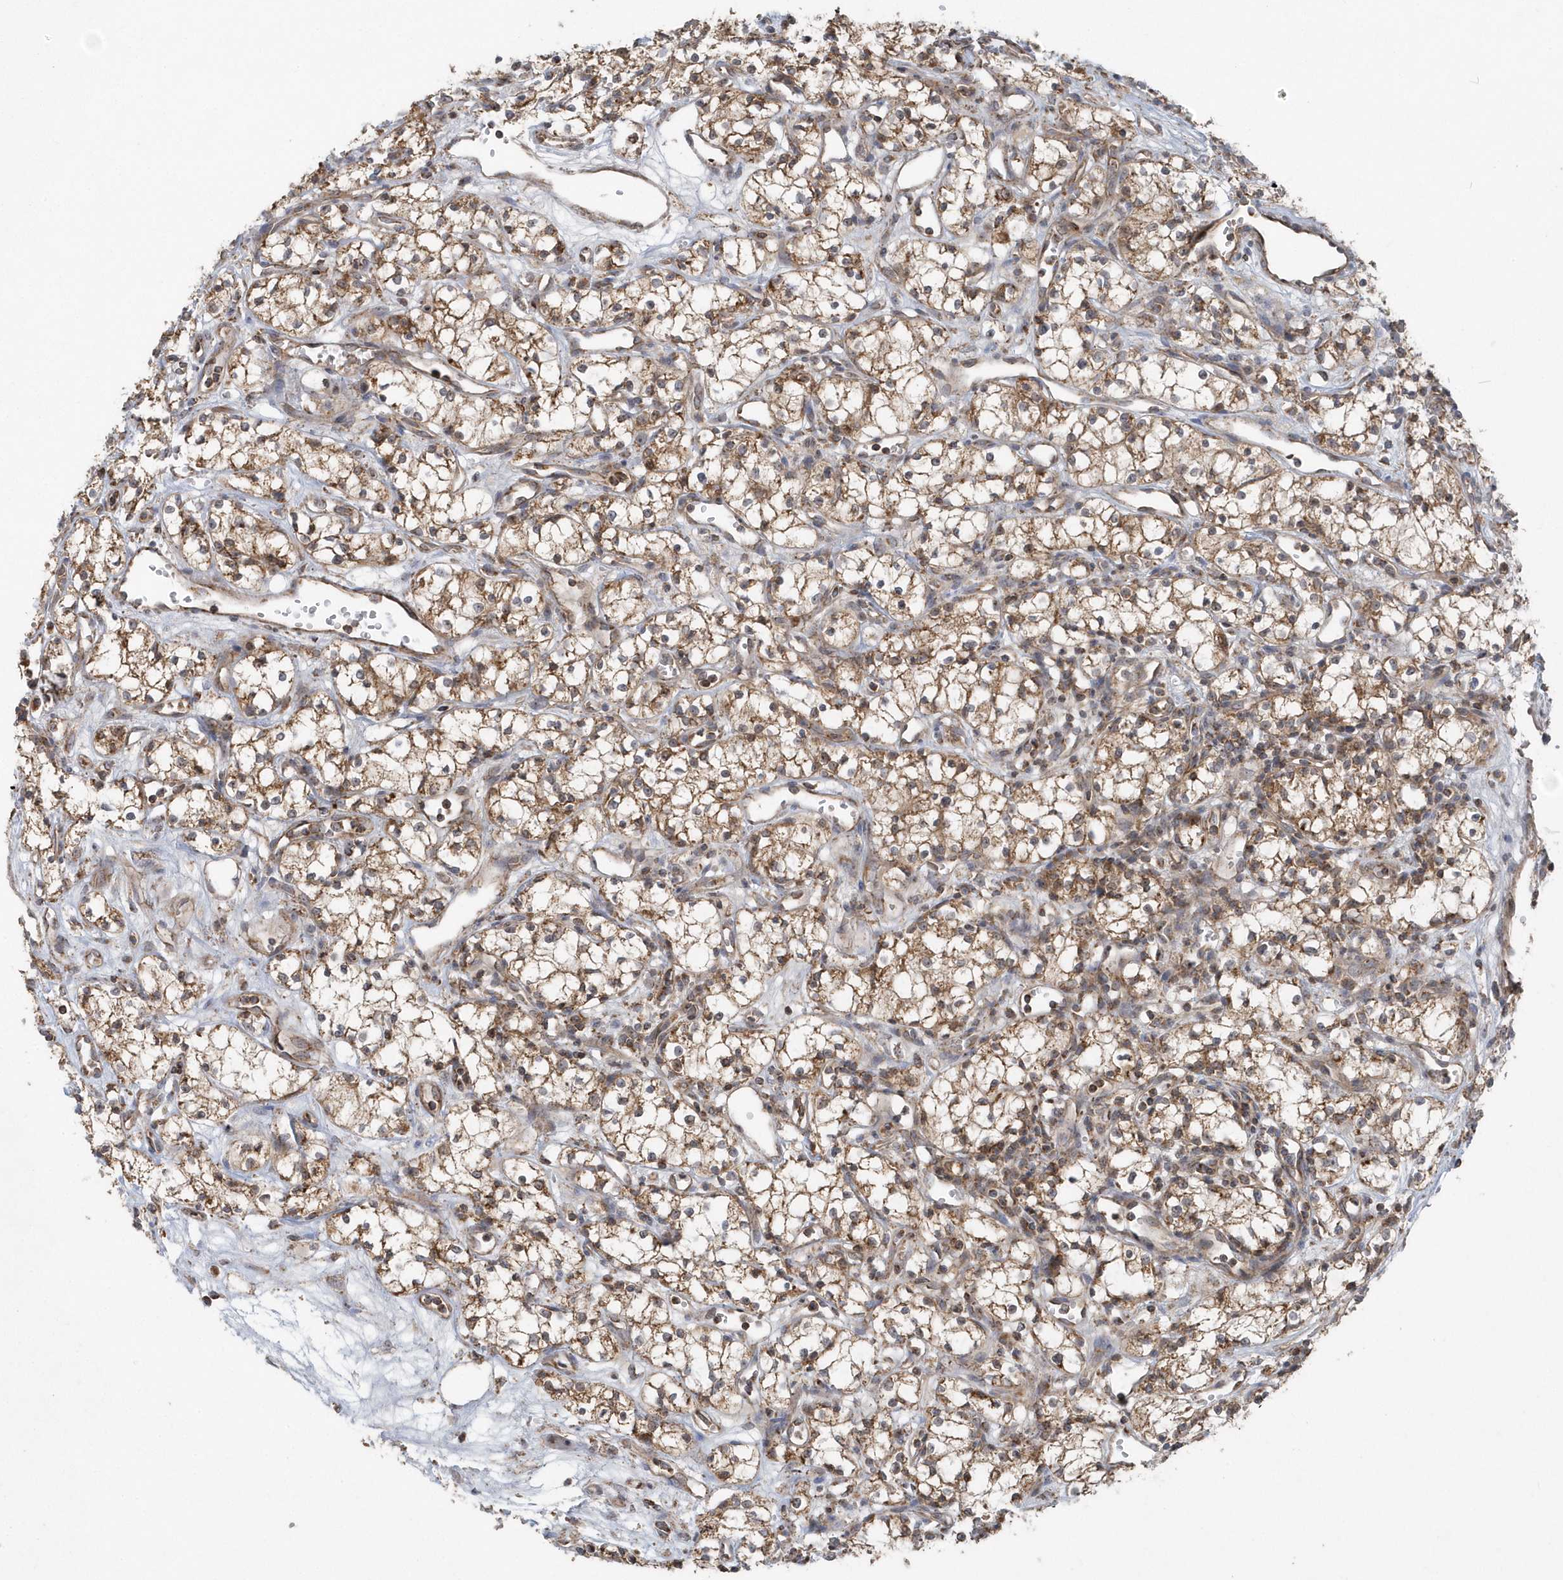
{"staining": {"intensity": "moderate", "quantity": ">75%", "location": "cytoplasmic/membranous"}, "tissue": "renal cancer", "cell_type": "Tumor cells", "image_type": "cancer", "snomed": [{"axis": "morphology", "description": "Adenocarcinoma, NOS"}, {"axis": "topography", "description": "Kidney"}], "caption": "The immunohistochemical stain highlights moderate cytoplasmic/membranous expression in tumor cells of adenocarcinoma (renal) tissue.", "gene": "PPP1R7", "patient": {"sex": "male", "age": 59}}